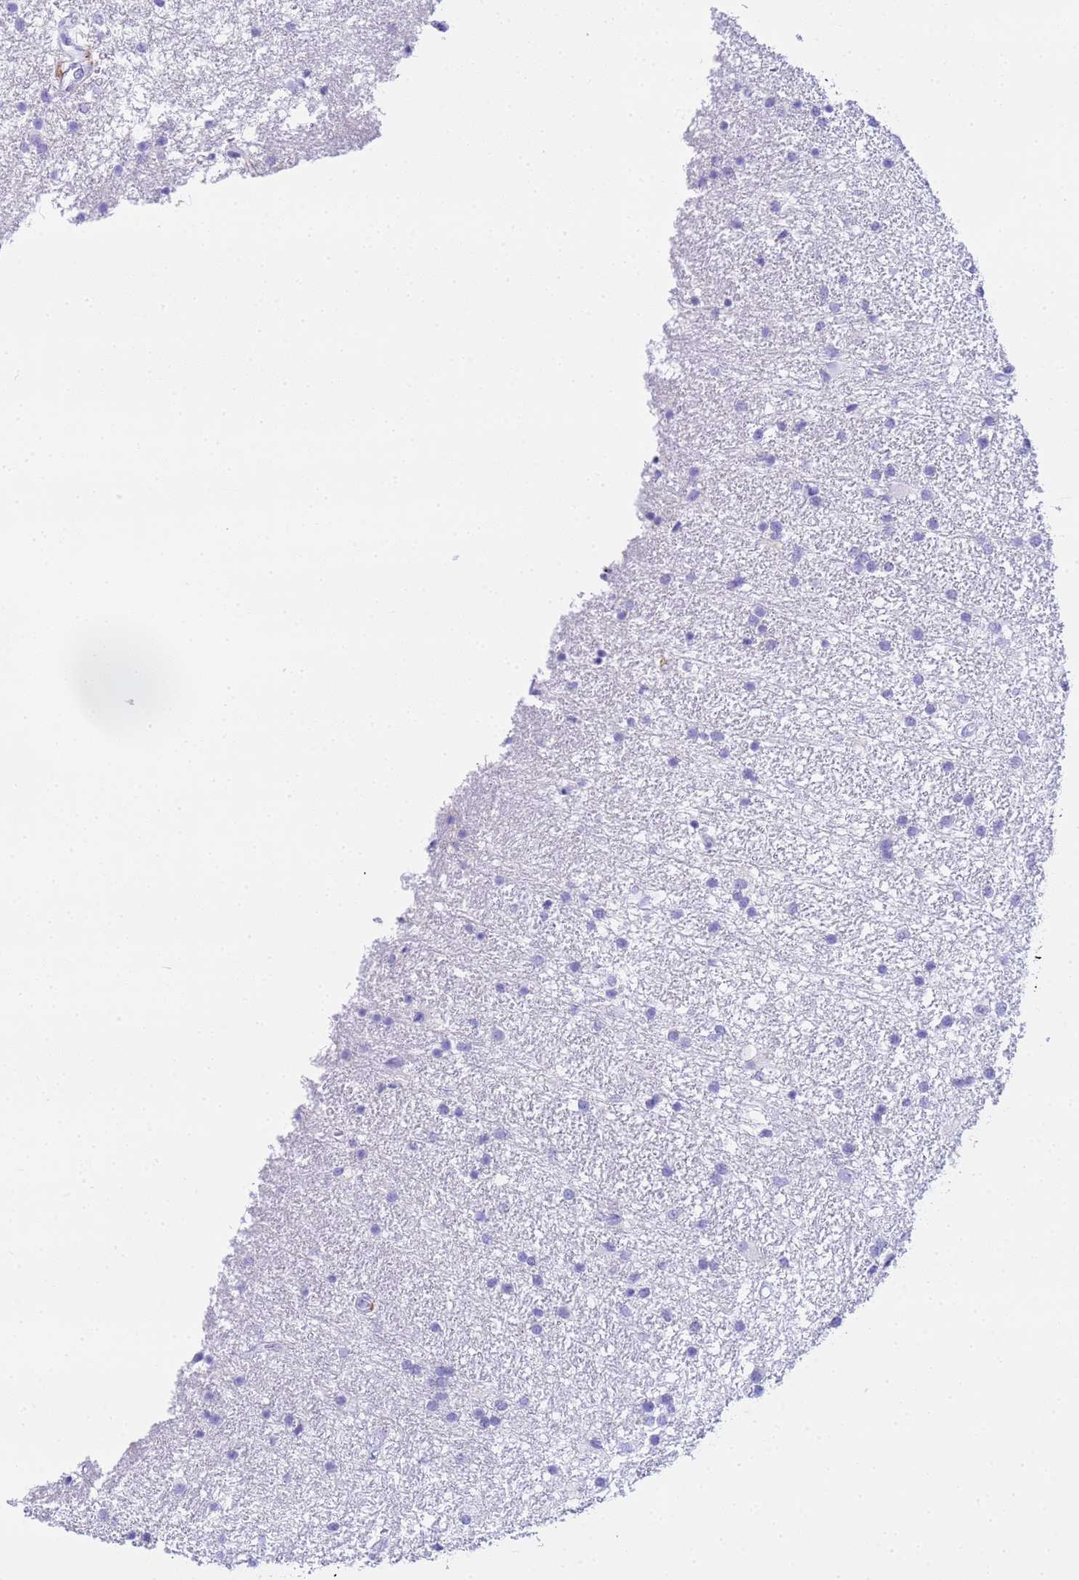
{"staining": {"intensity": "negative", "quantity": "none", "location": "none"}, "tissue": "glioma", "cell_type": "Tumor cells", "image_type": "cancer", "snomed": [{"axis": "morphology", "description": "Glioma, malignant, High grade"}, {"axis": "topography", "description": "Brain"}], "caption": "Image shows no protein expression in tumor cells of glioma tissue.", "gene": "AQP12A", "patient": {"sex": "male", "age": 77}}